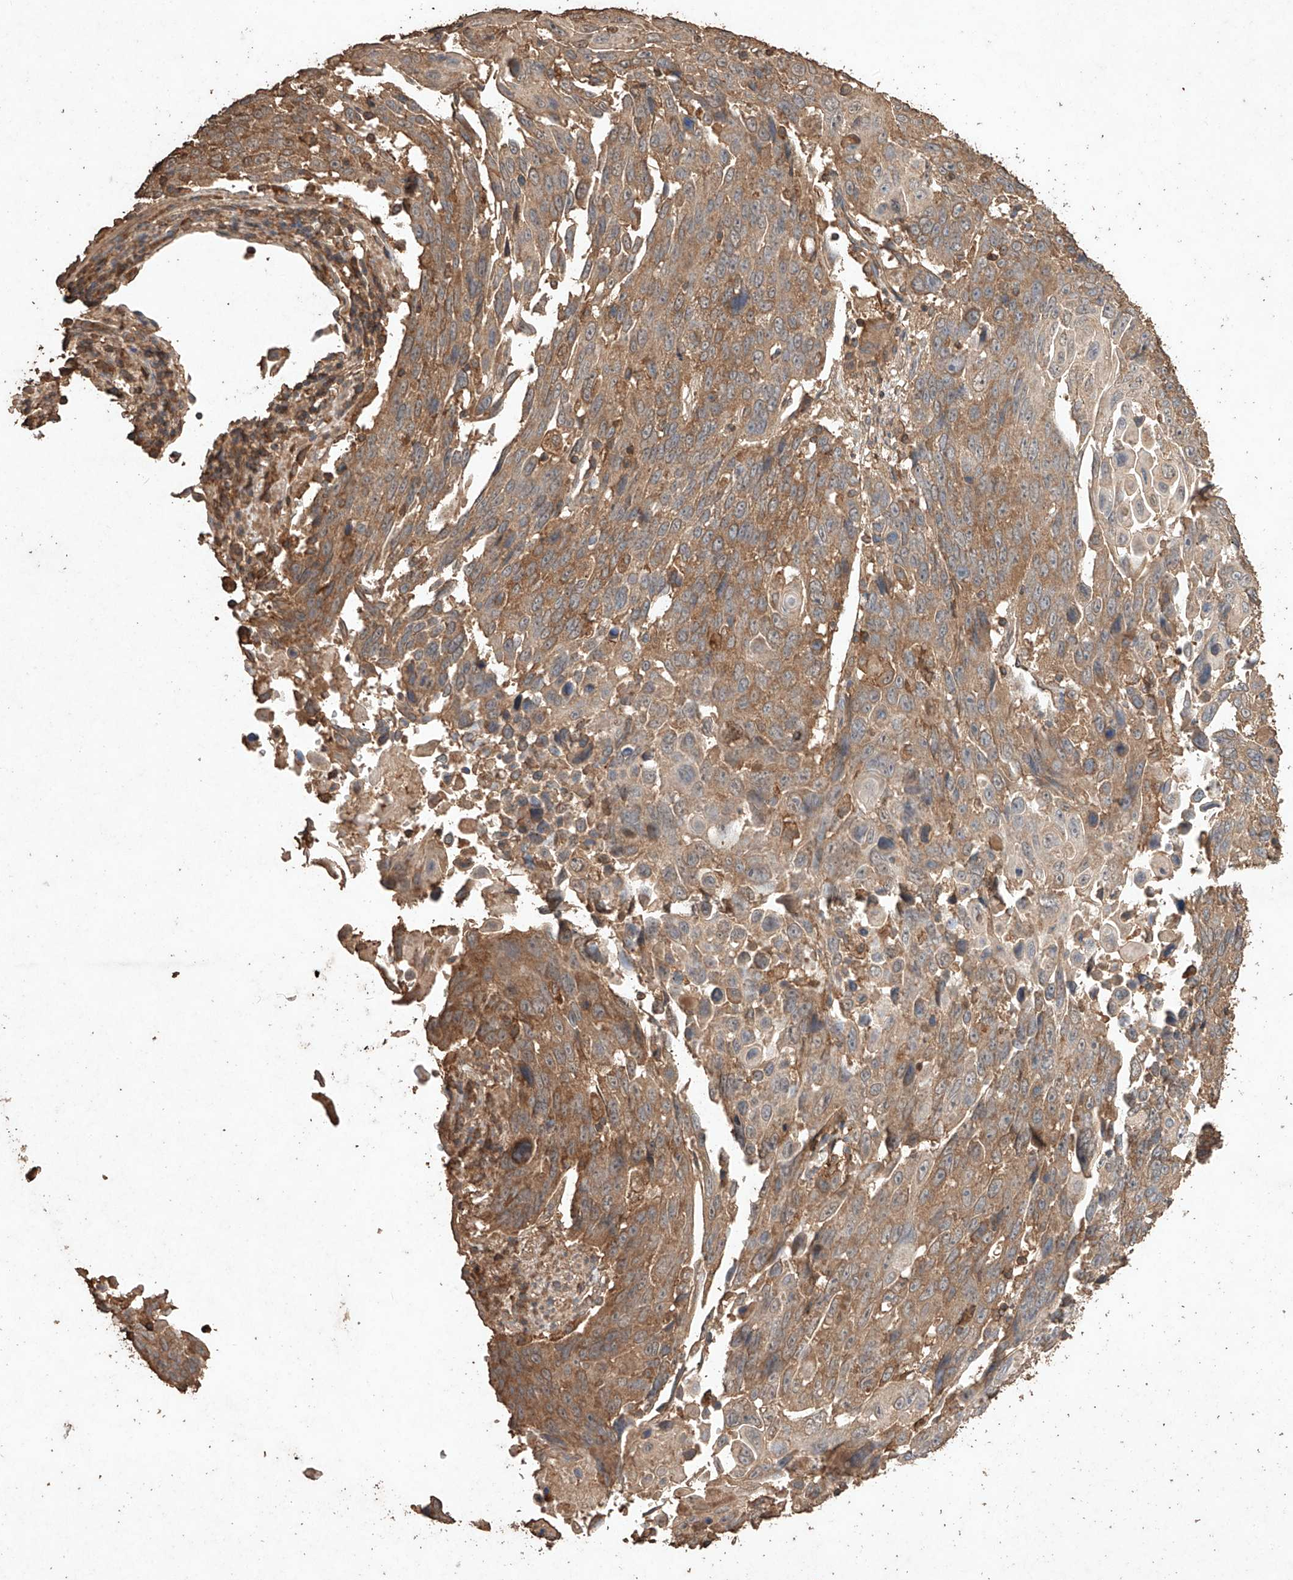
{"staining": {"intensity": "moderate", "quantity": ">75%", "location": "cytoplasmic/membranous"}, "tissue": "lung cancer", "cell_type": "Tumor cells", "image_type": "cancer", "snomed": [{"axis": "morphology", "description": "Squamous cell carcinoma, NOS"}, {"axis": "topography", "description": "Lung"}], "caption": "Immunohistochemical staining of lung cancer reveals medium levels of moderate cytoplasmic/membranous expression in about >75% of tumor cells. The staining was performed using DAB to visualize the protein expression in brown, while the nuclei were stained in blue with hematoxylin (Magnification: 20x).", "gene": "M6PR", "patient": {"sex": "male", "age": 66}}